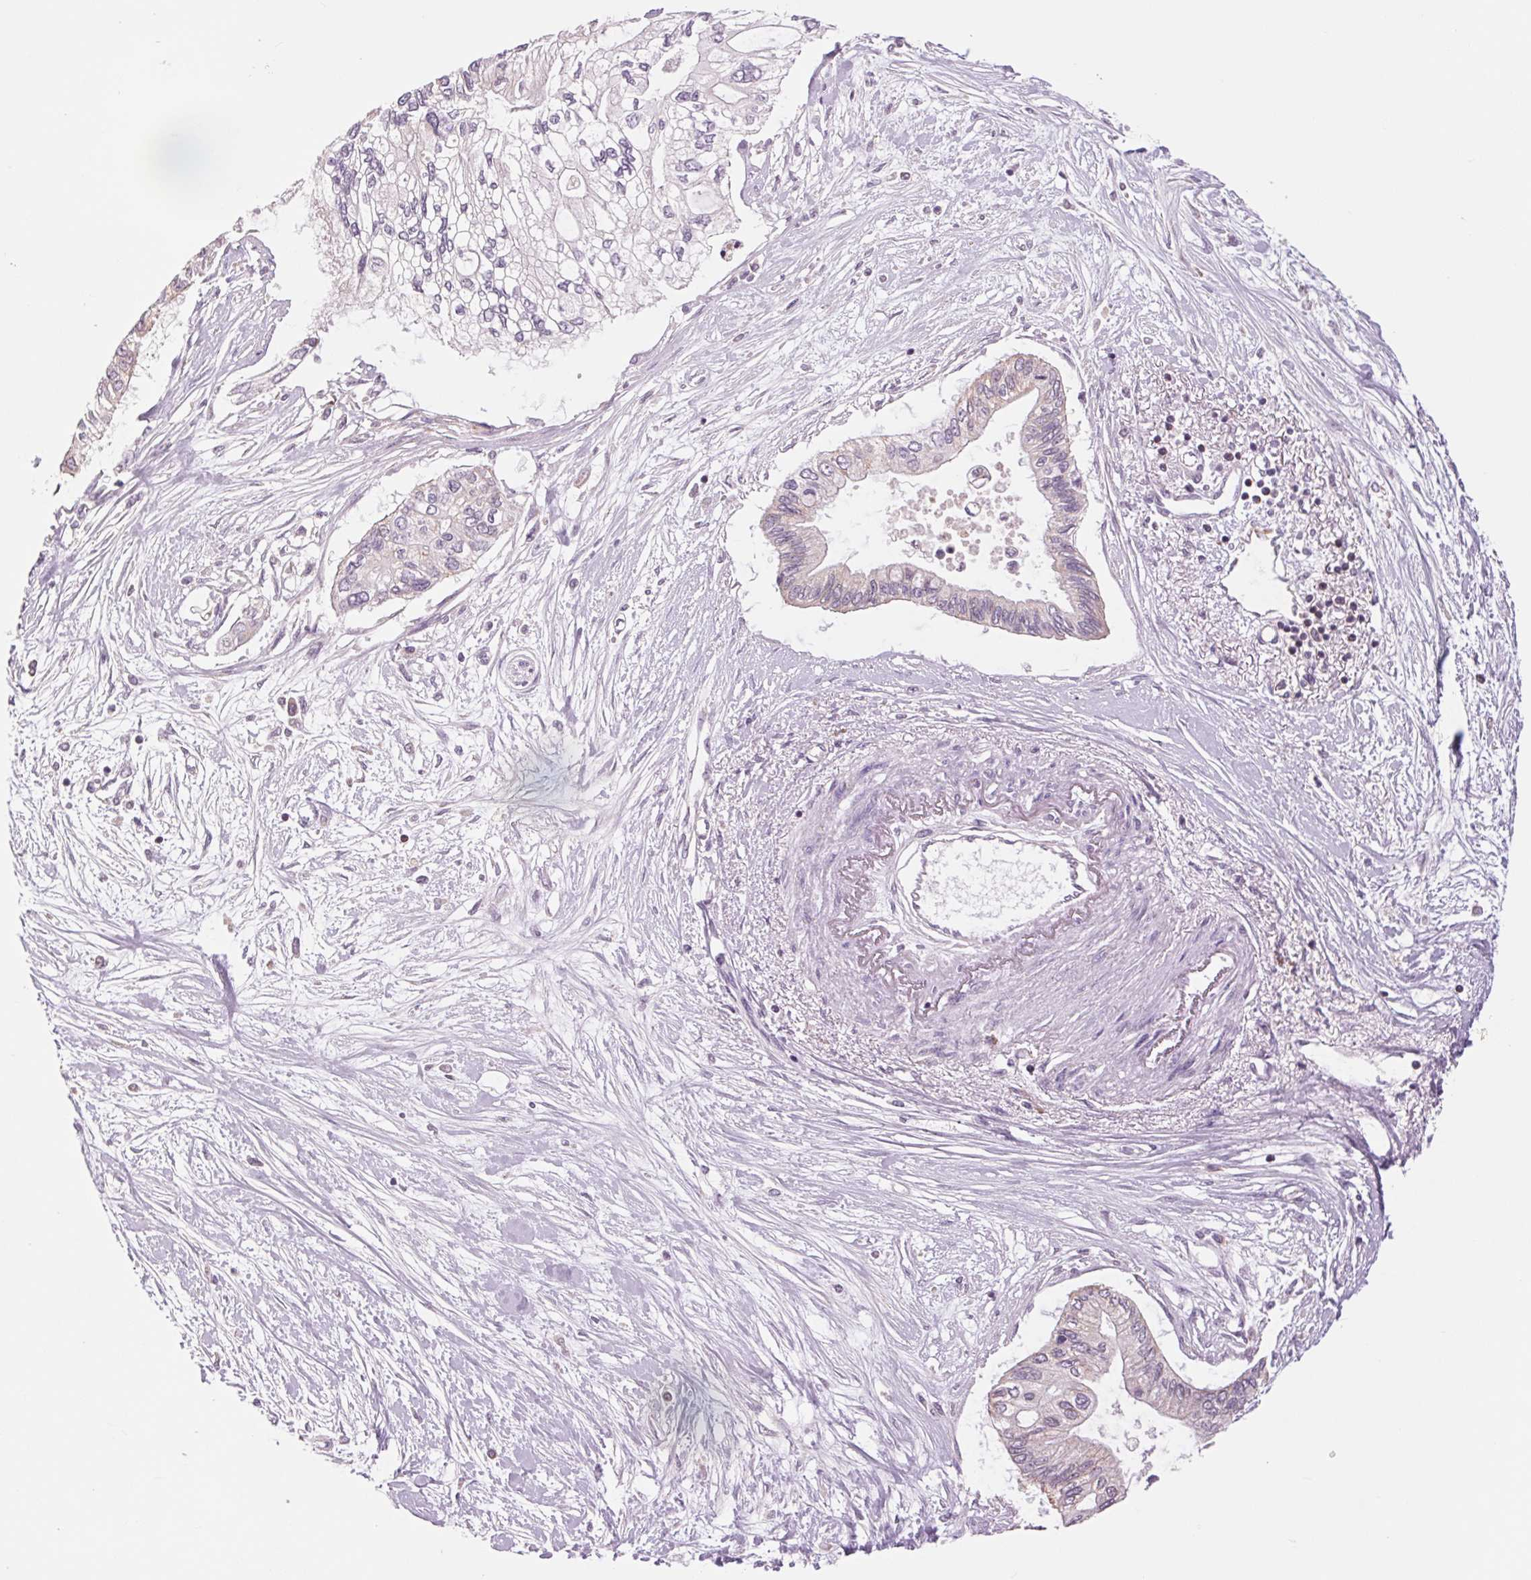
{"staining": {"intensity": "negative", "quantity": "none", "location": "none"}, "tissue": "pancreatic cancer", "cell_type": "Tumor cells", "image_type": "cancer", "snomed": [{"axis": "morphology", "description": "Adenocarcinoma, NOS"}, {"axis": "topography", "description": "Pancreas"}], "caption": "A high-resolution histopathology image shows IHC staining of pancreatic cancer (adenocarcinoma), which exhibits no significant expression in tumor cells.", "gene": "COX6A1", "patient": {"sex": "female", "age": 77}}